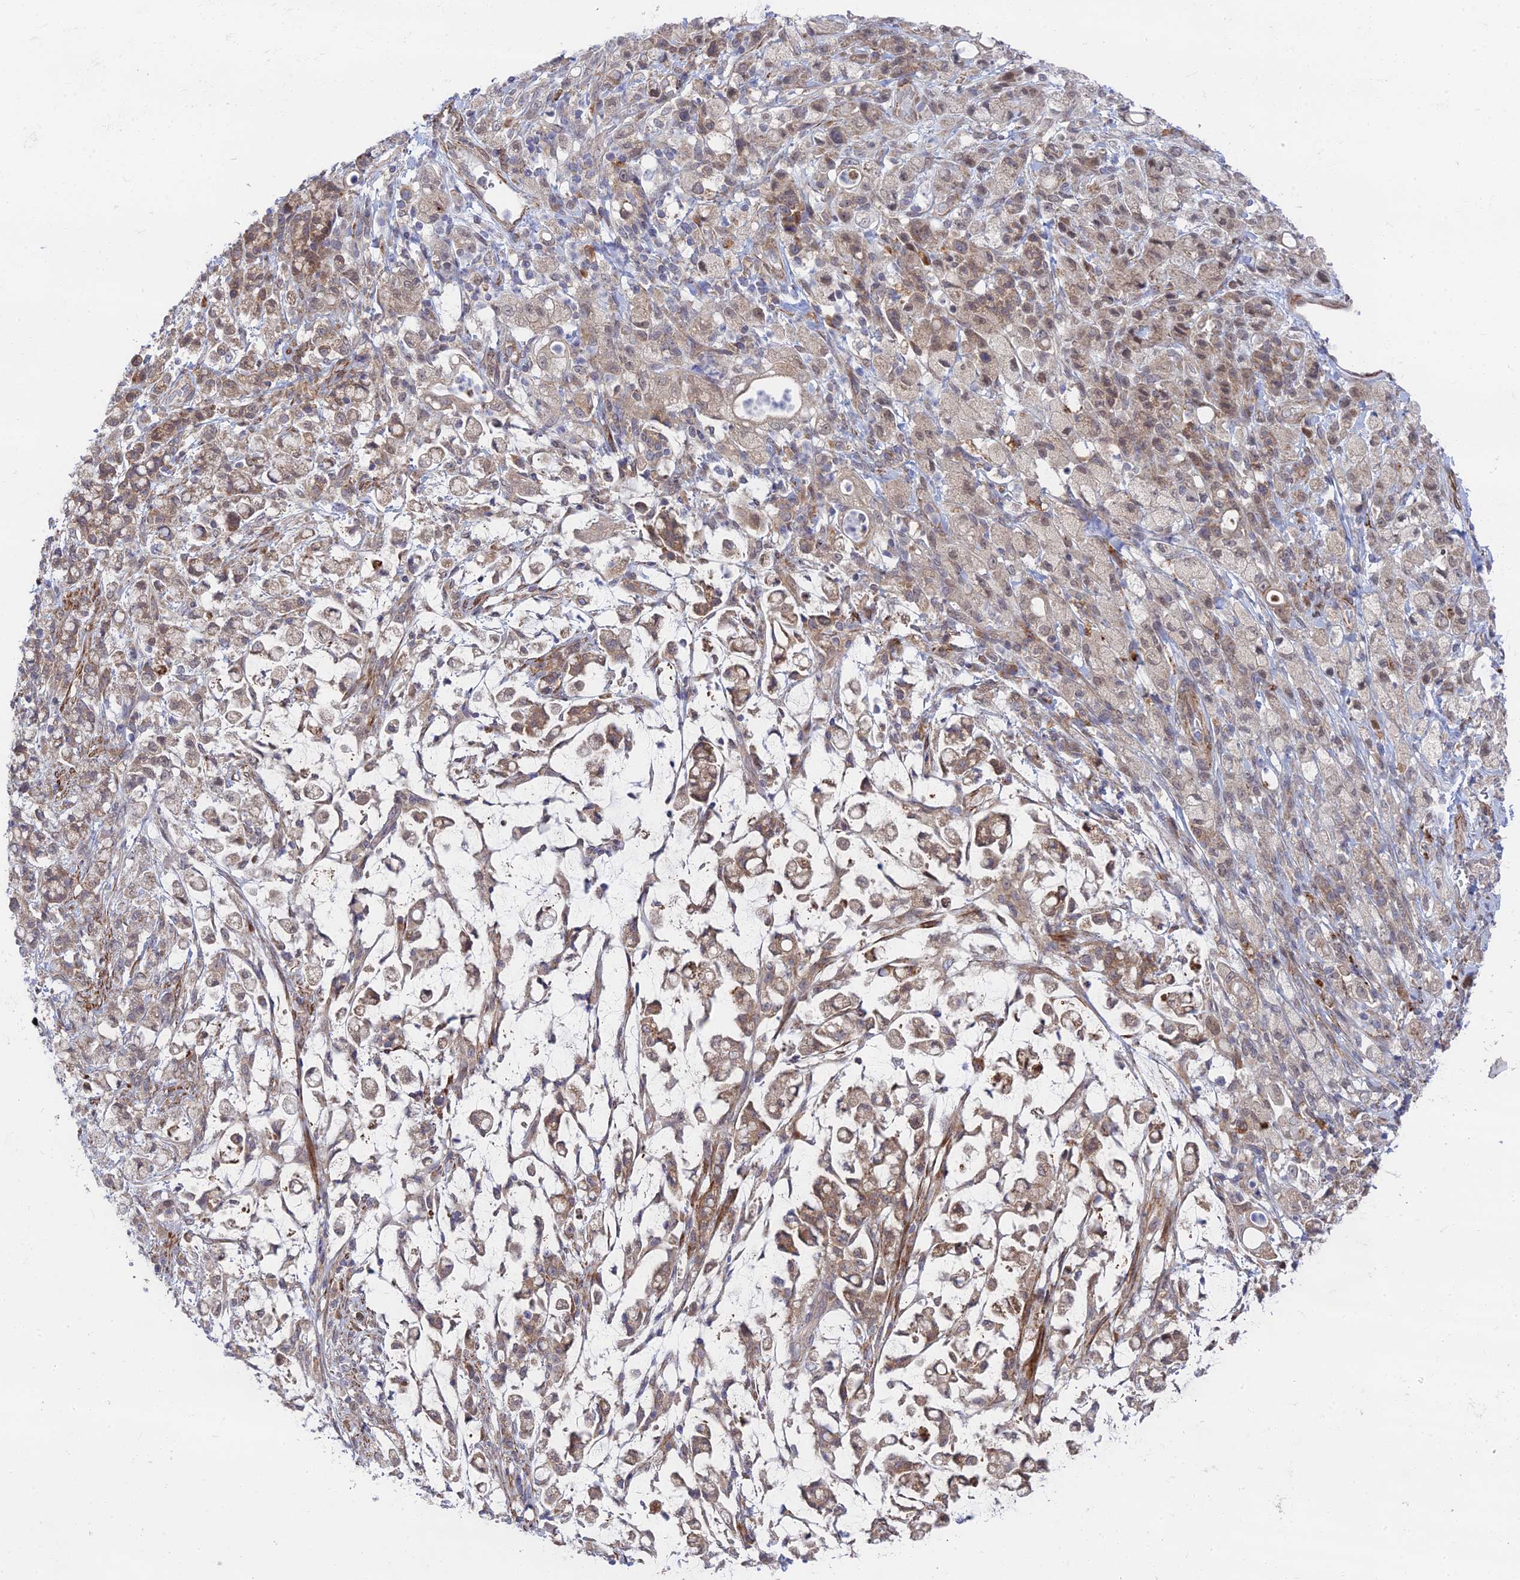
{"staining": {"intensity": "weak", "quantity": ">75%", "location": "cytoplasmic/membranous"}, "tissue": "stomach cancer", "cell_type": "Tumor cells", "image_type": "cancer", "snomed": [{"axis": "morphology", "description": "Adenocarcinoma, NOS"}, {"axis": "topography", "description": "Stomach"}], "caption": "High-magnification brightfield microscopy of stomach cancer (adenocarcinoma) stained with DAB (brown) and counterstained with hematoxylin (blue). tumor cells exhibit weak cytoplasmic/membranous staining is seen in approximately>75% of cells.", "gene": "INCA1", "patient": {"sex": "female", "age": 60}}